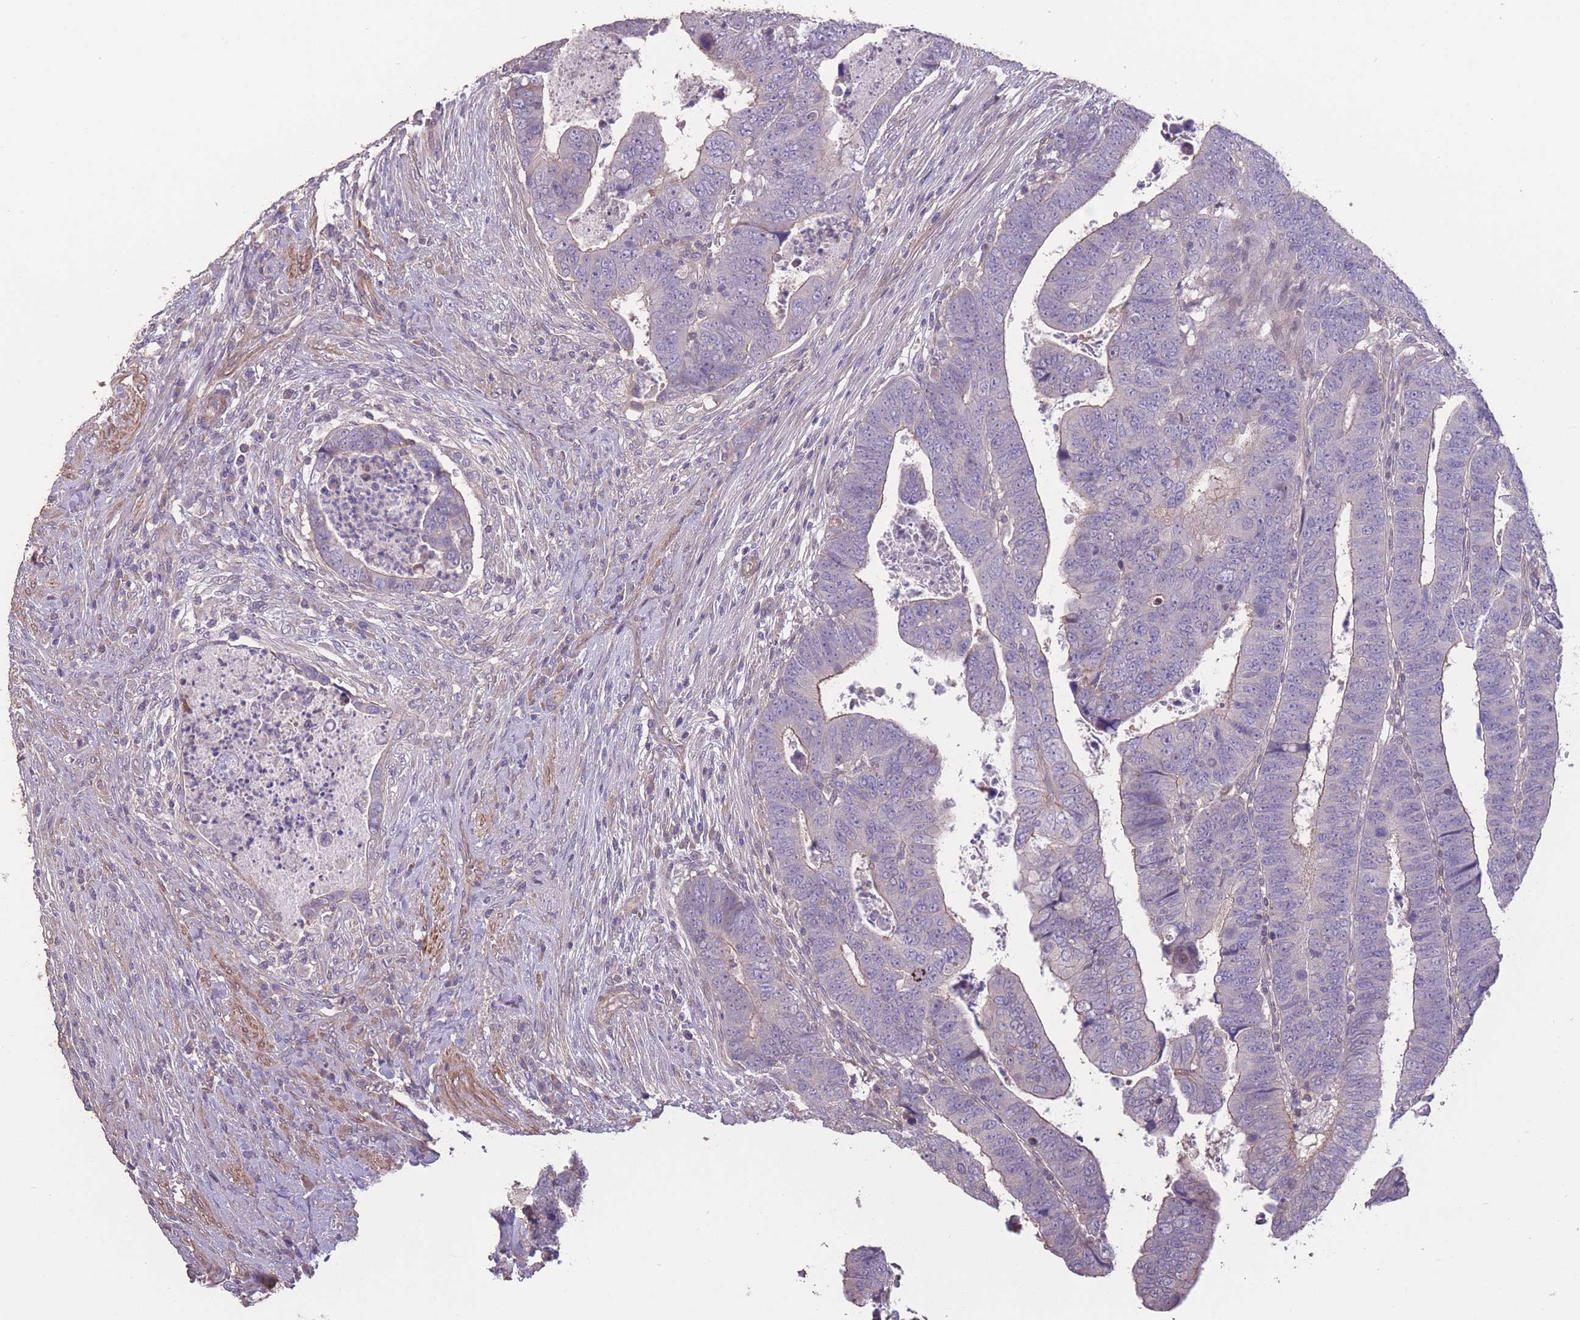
{"staining": {"intensity": "negative", "quantity": "none", "location": "none"}, "tissue": "colorectal cancer", "cell_type": "Tumor cells", "image_type": "cancer", "snomed": [{"axis": "morphology", "description": "Normal tissue, NOS"}, {"axis": "morphology", "description": "Adenocarcinoma, NOS"}, {"axis": "topography", "description": "Rectum"}], "caption": "The immunohistochemistry micrograph has no significant staining in tumor cells of adenocarcinoma (colorectal) tissue.", "gene": "RSPH10B", "patient": {"sex": "female", "age": 65}}